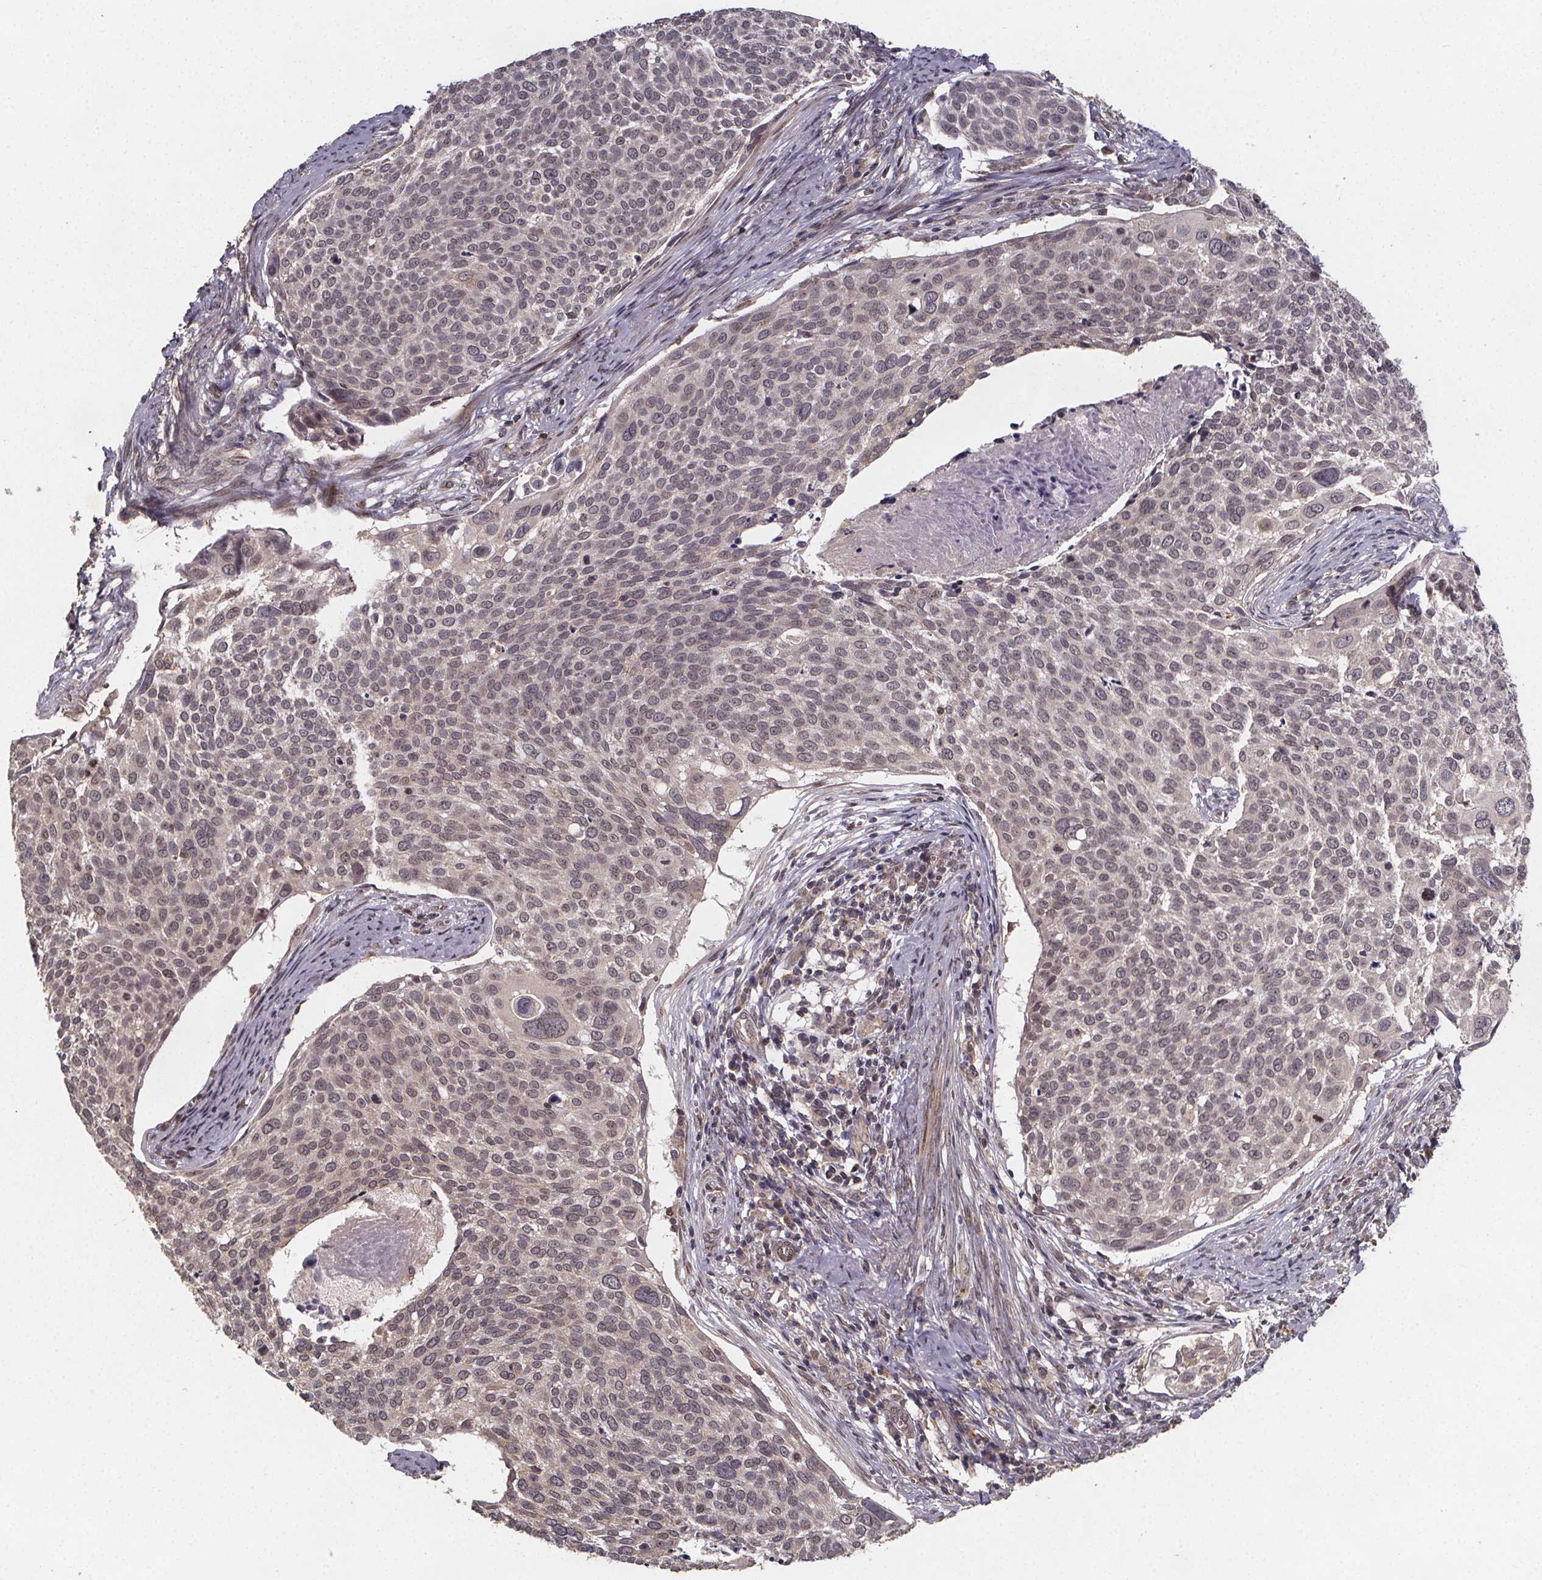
{"staining": {"intensity": "weak", "quantity": "25%-75%", "location": "nuclear"}, "tissue": "cervical cancer", "cell_type": "Tumor cells", "image_type": "cancer", "snomed": [{"axis": "morphology", "description": "Squamous cell carcinoma, NOS"}, {"axis": "topography", "description": "Cervix"}], "caption": "Tumor cells reveal low levels of weak nuclear positivity in about 25%-75% of cells in cervical cancer (squamous cell carcinoma).", "gene": "PIERCE2", "patient": {"sex": "female", "age": 39}}